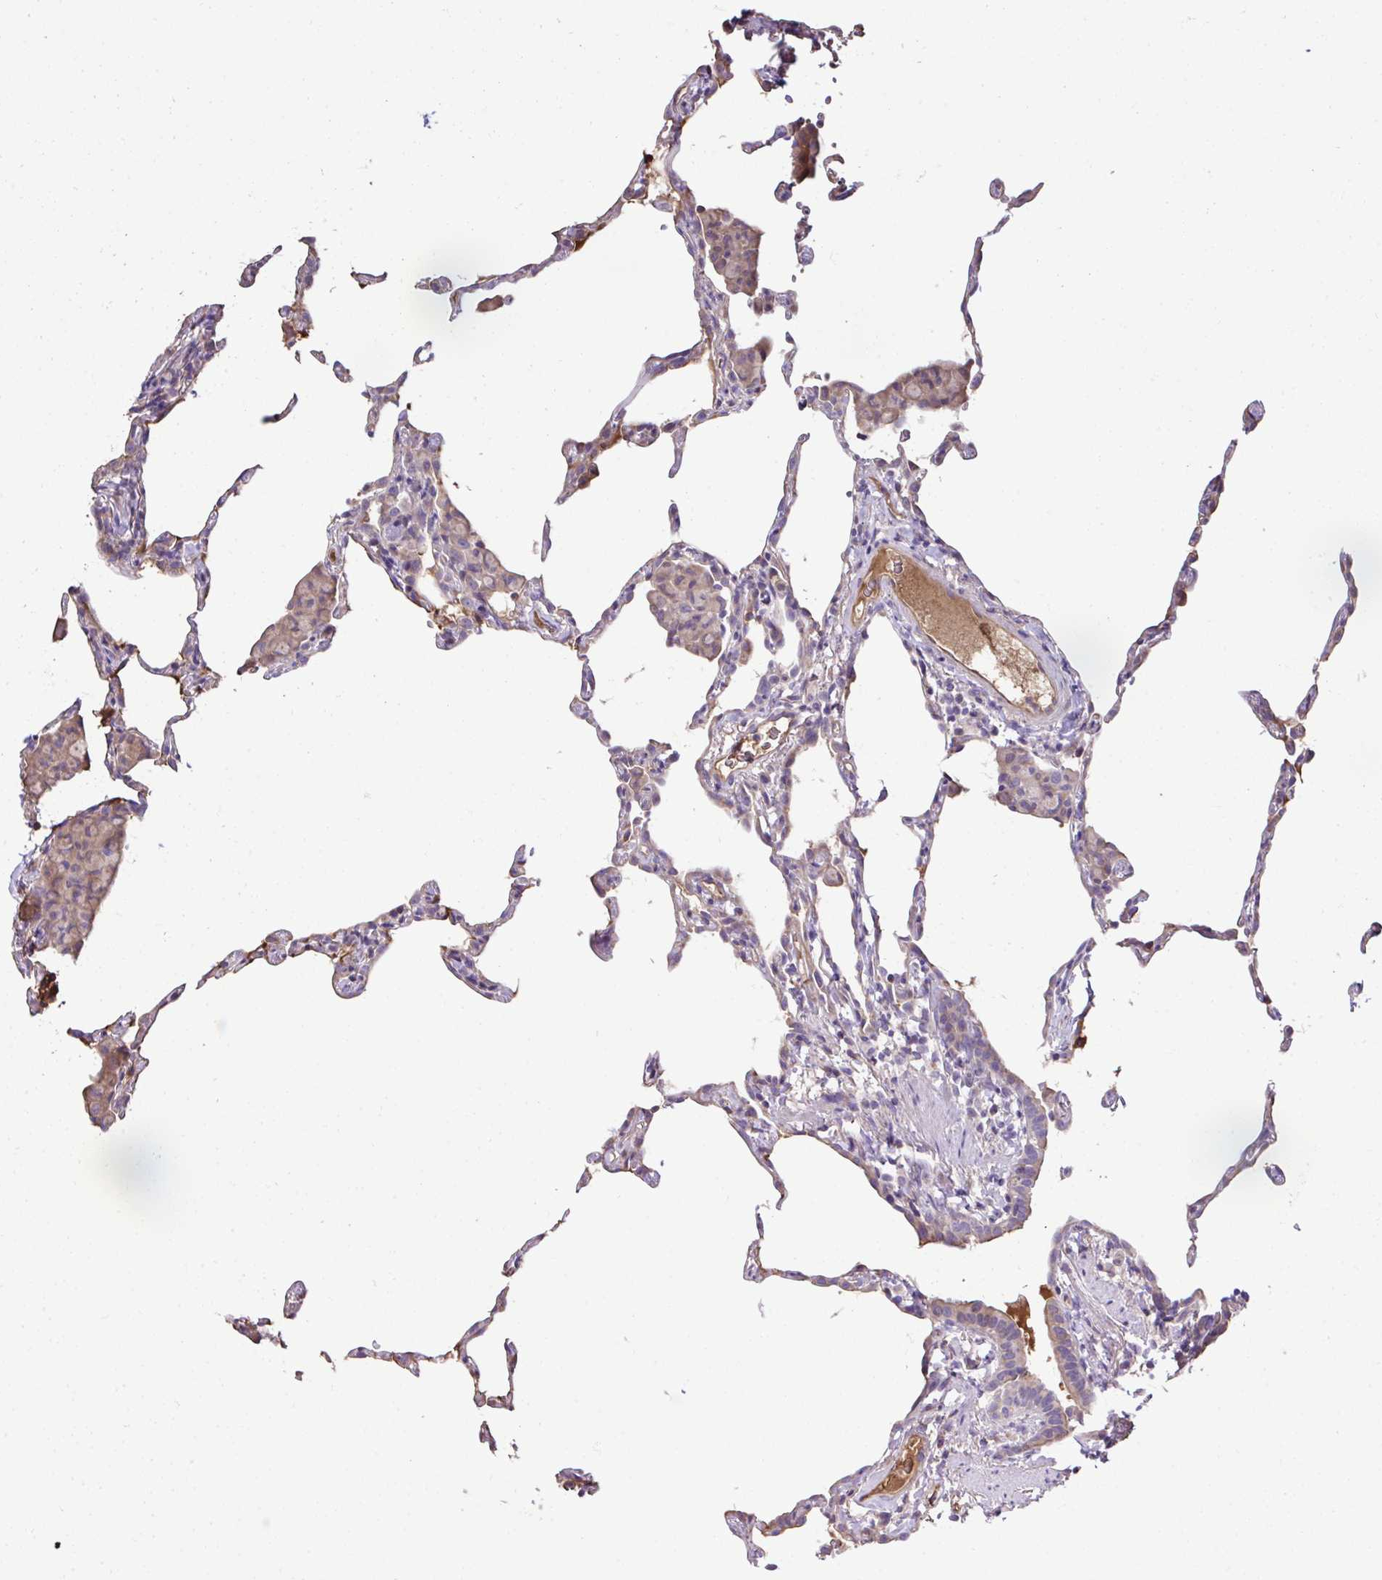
{"staining": {"intensity": "negative", "quantity": "none", "location": "none"}, "tissue": "lung", "cell_type": "Alveolar cells", "image_type": "normal", "snomed": [{"axis": "morphology", "description": "Normal tissue, NOS"}, {"axis": "topography", "description": "Lung"}], "caption": "This is an immunohistochemistry photomicrograph of normal human lung. There is no staining in alveolar cells.", "gene": "CCDC85C", "patient": {"sex": "female", "age": 57}}